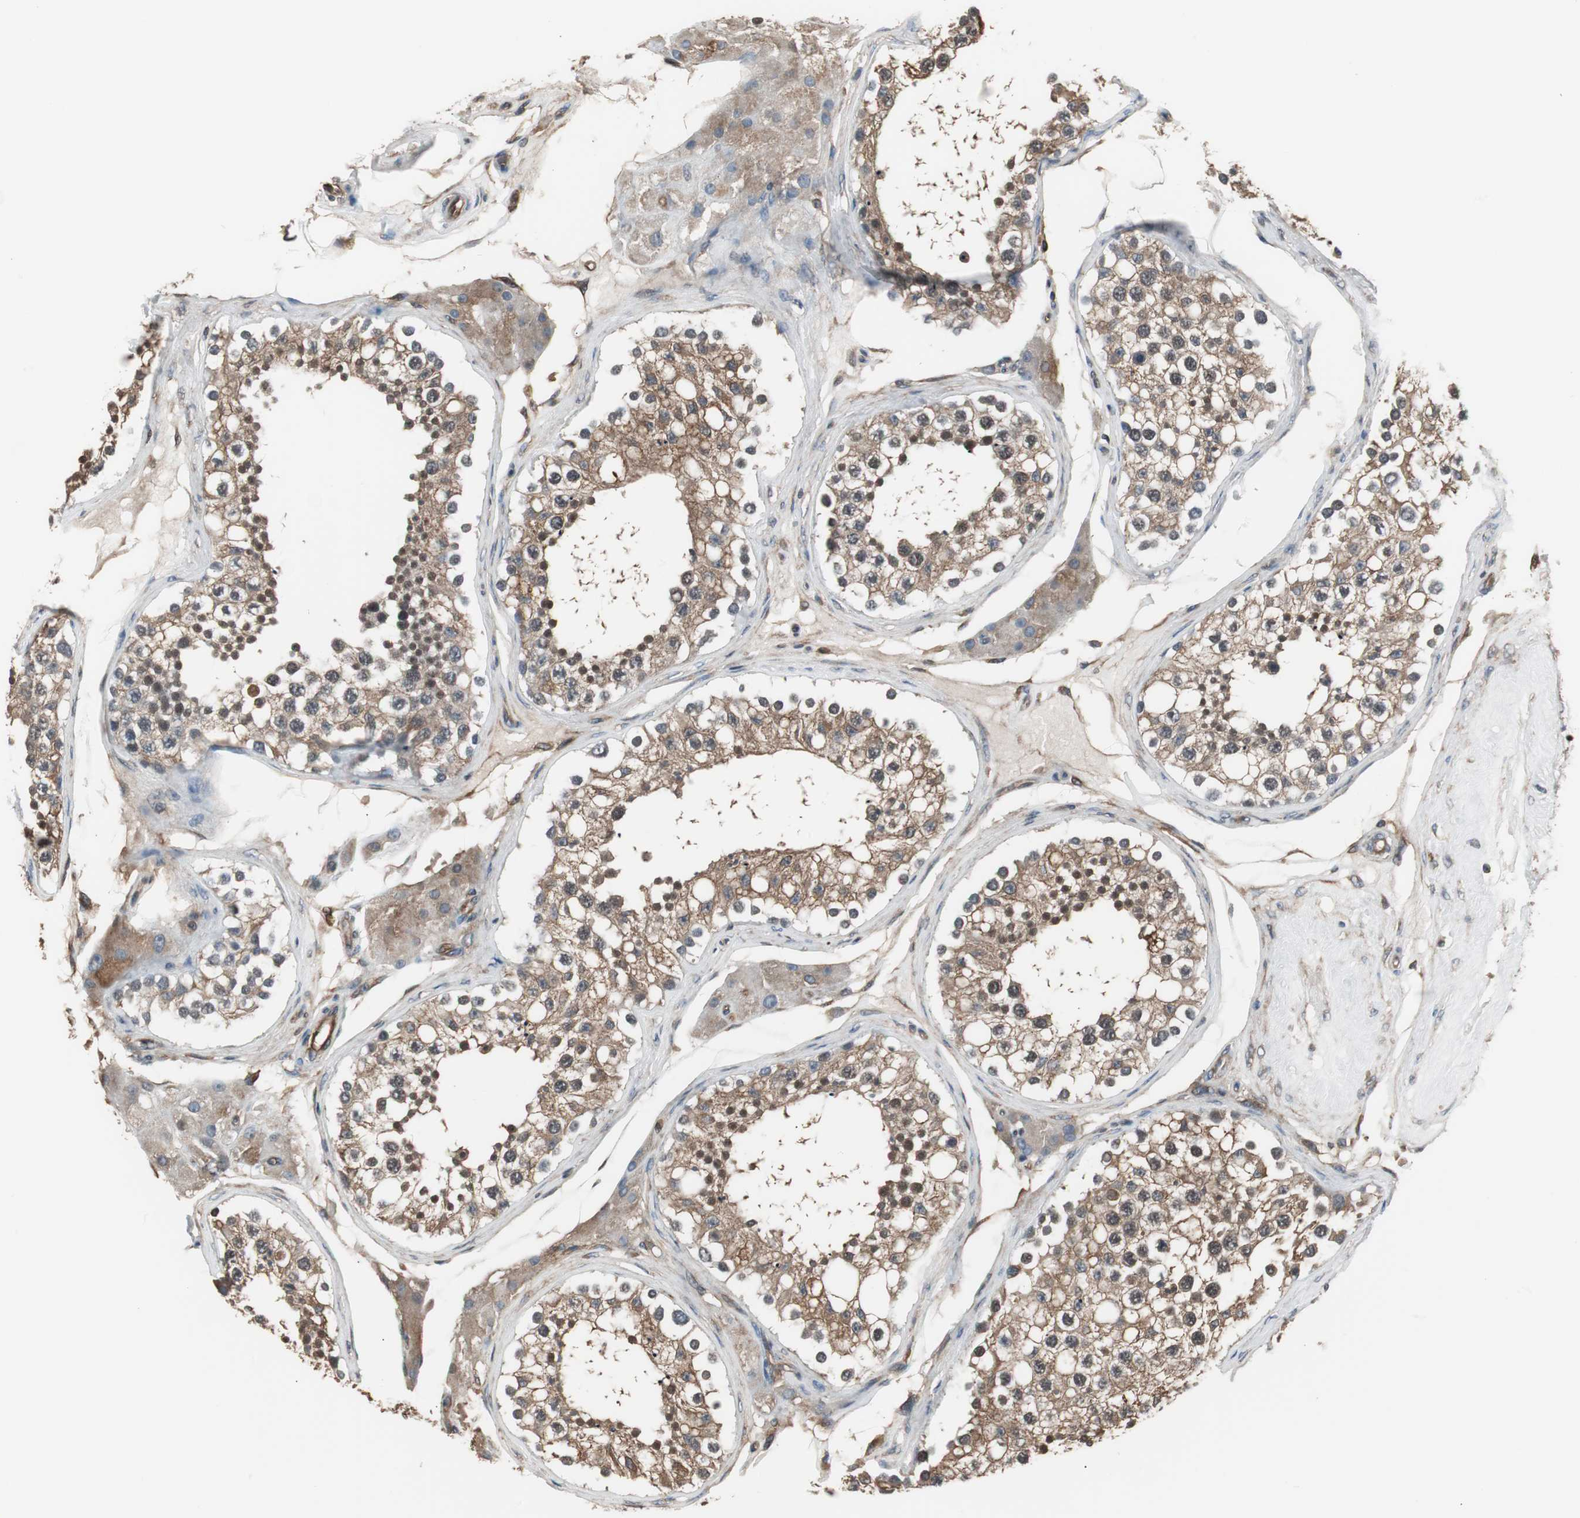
{"staining": {"intensity": "moderate", "quantity": ">75%", "location": "cytoplasmic/membranous"}, "tissue": "testis", "cell_type": "Cells in seminiferous ducts", "image_type": "normal", "snomed": [{"axis": "morphology", "description": "Normal tissue, NOS"}, {"axis": "topography", "description": "Testis"}], "caption": "An image showing moderate cytoplasmic/membranous positivity in about >75% of cells in seminiferous ducts in unremarkable testis, as visualized by brown immunohistochemical staining.", "gene": "CAPNS1", "patient": {"sex": "male", "age": 68}}